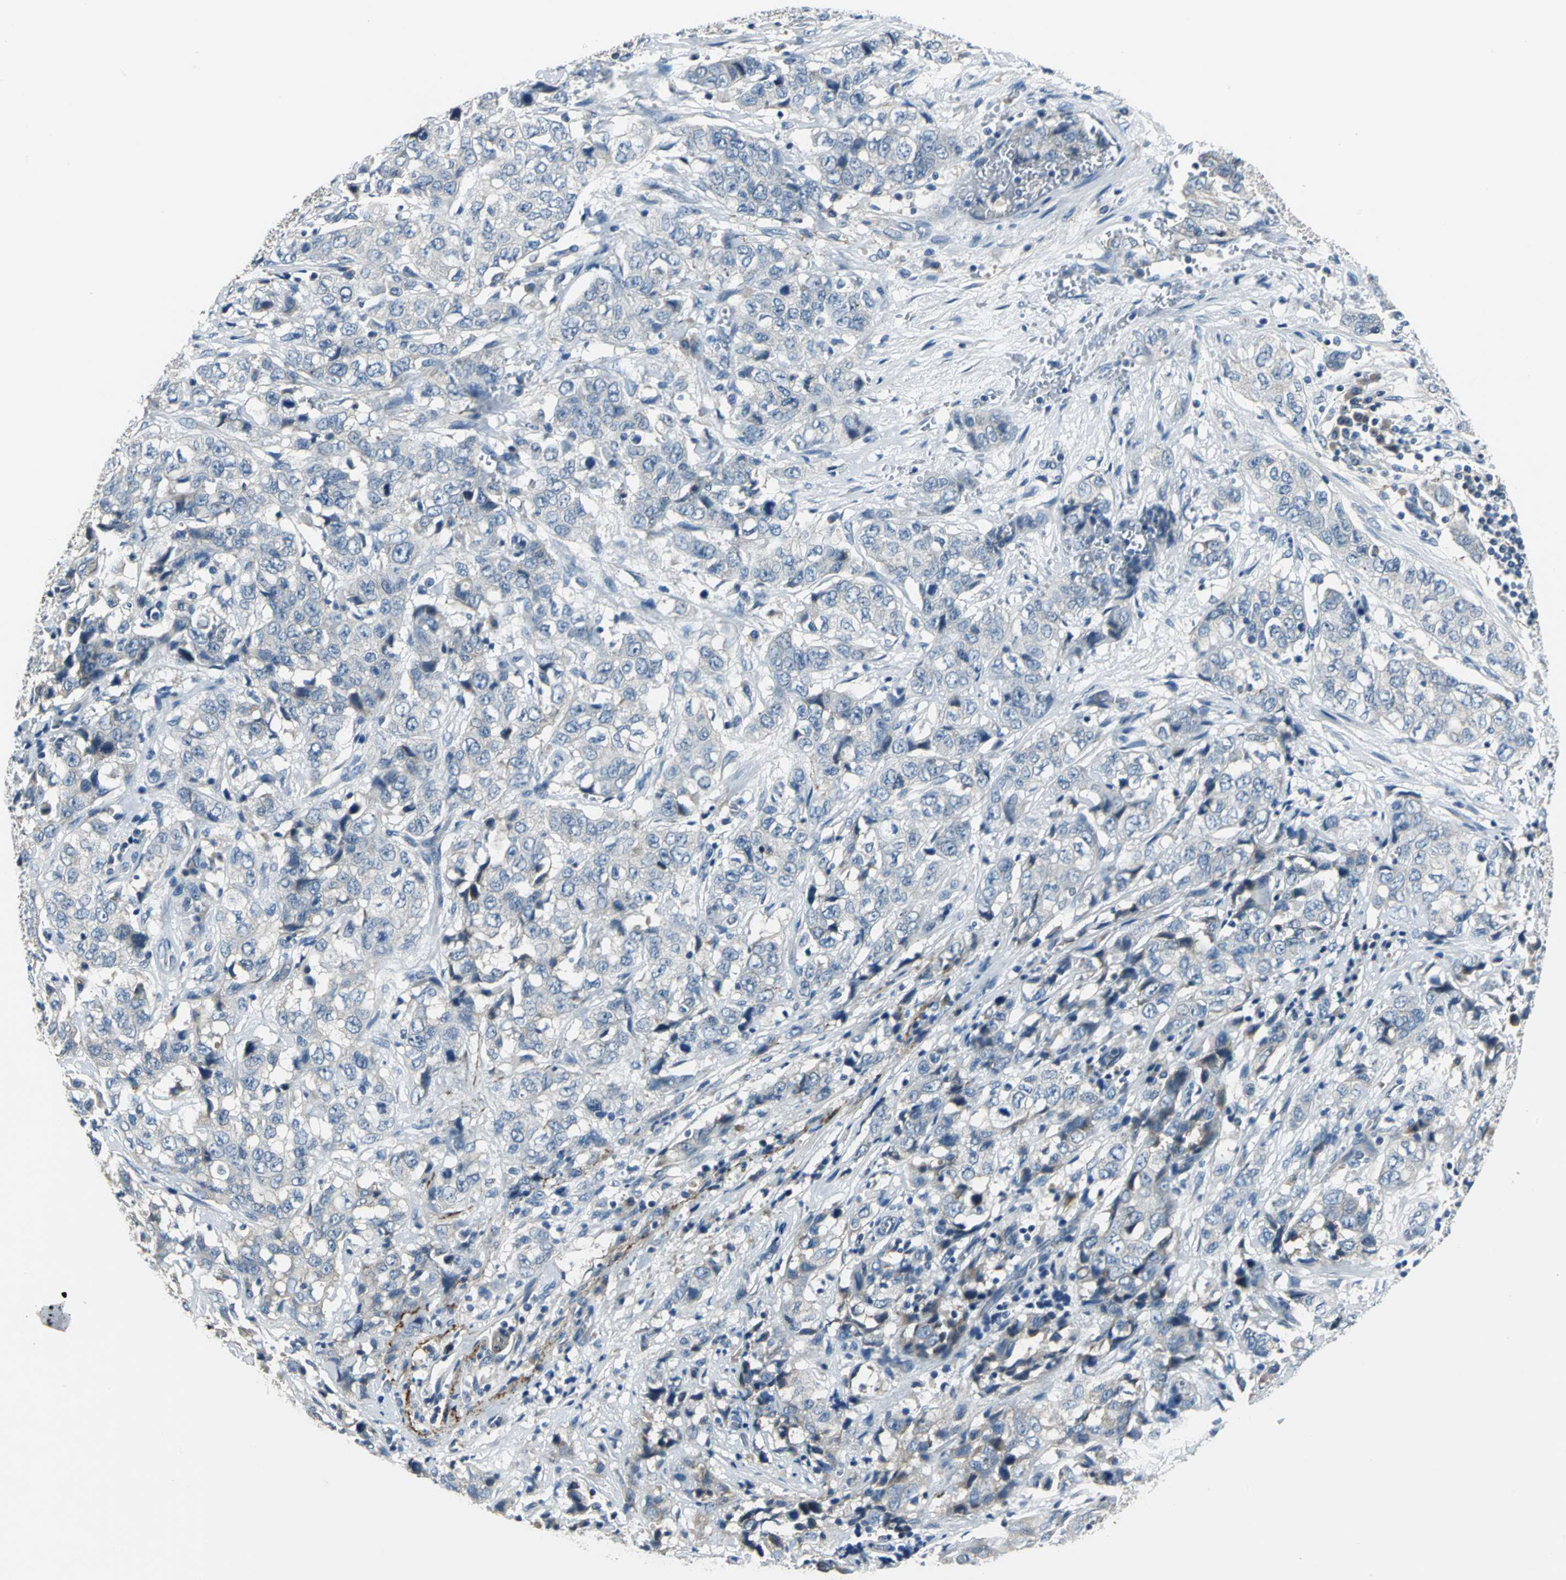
{"staining": {"intensity": "negative", "quantity": "none", "location": "none"}, "tissue": "stomach cancer", "cell_type": "Tumor cells", "image_type": "cancer", "snomed": [{"axis": "morphology", "description": "Adenocarcinoma, NOS"}, {"axis": "topography", "description": "Stomach"}], "caption": "A photomicrograph of human stomach cancer is negative for staining in tumor cells.", "gene": "SLC16A7", "patient": {"sex": "male", "age": 48}}